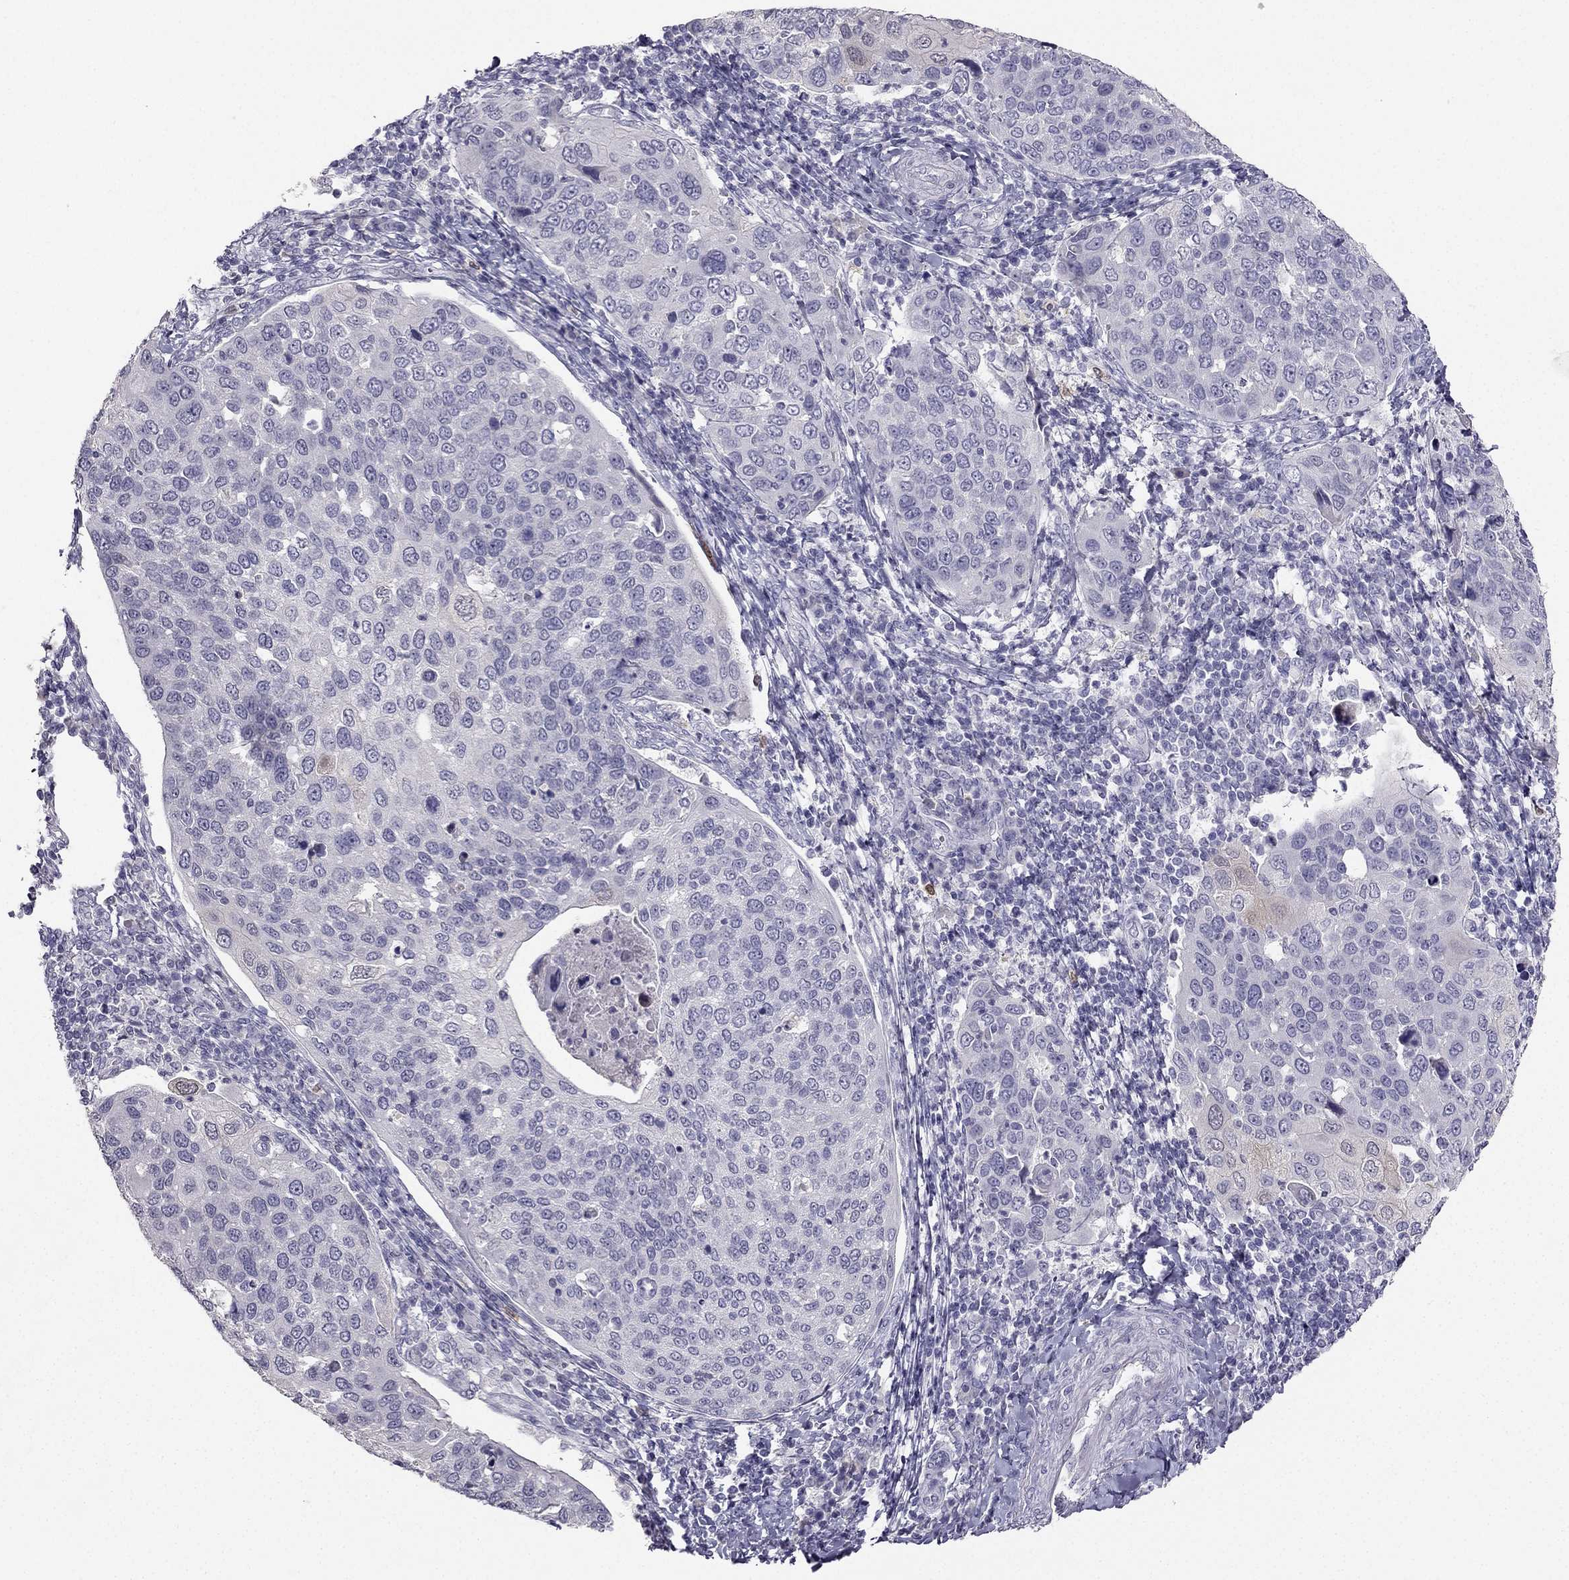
{"staining": {"intensity": "negative", "quantity": "none", "location": "none"}, "tissue": "cervical cancer", "cell_type": "Tumor cells", "image_type": "cancer", "snomed": [{"axis": "morphology", "description": "Squamous cell carcinoma, NOS"}, {"axis": "topography", "description": "Cervix"}], "caption": "Tumor cells are negative for protein expression in human cervical cancer (squamous cell carcinoma).", "gene": "CALB2", "patient": {"sex": "female", "age": 54}}